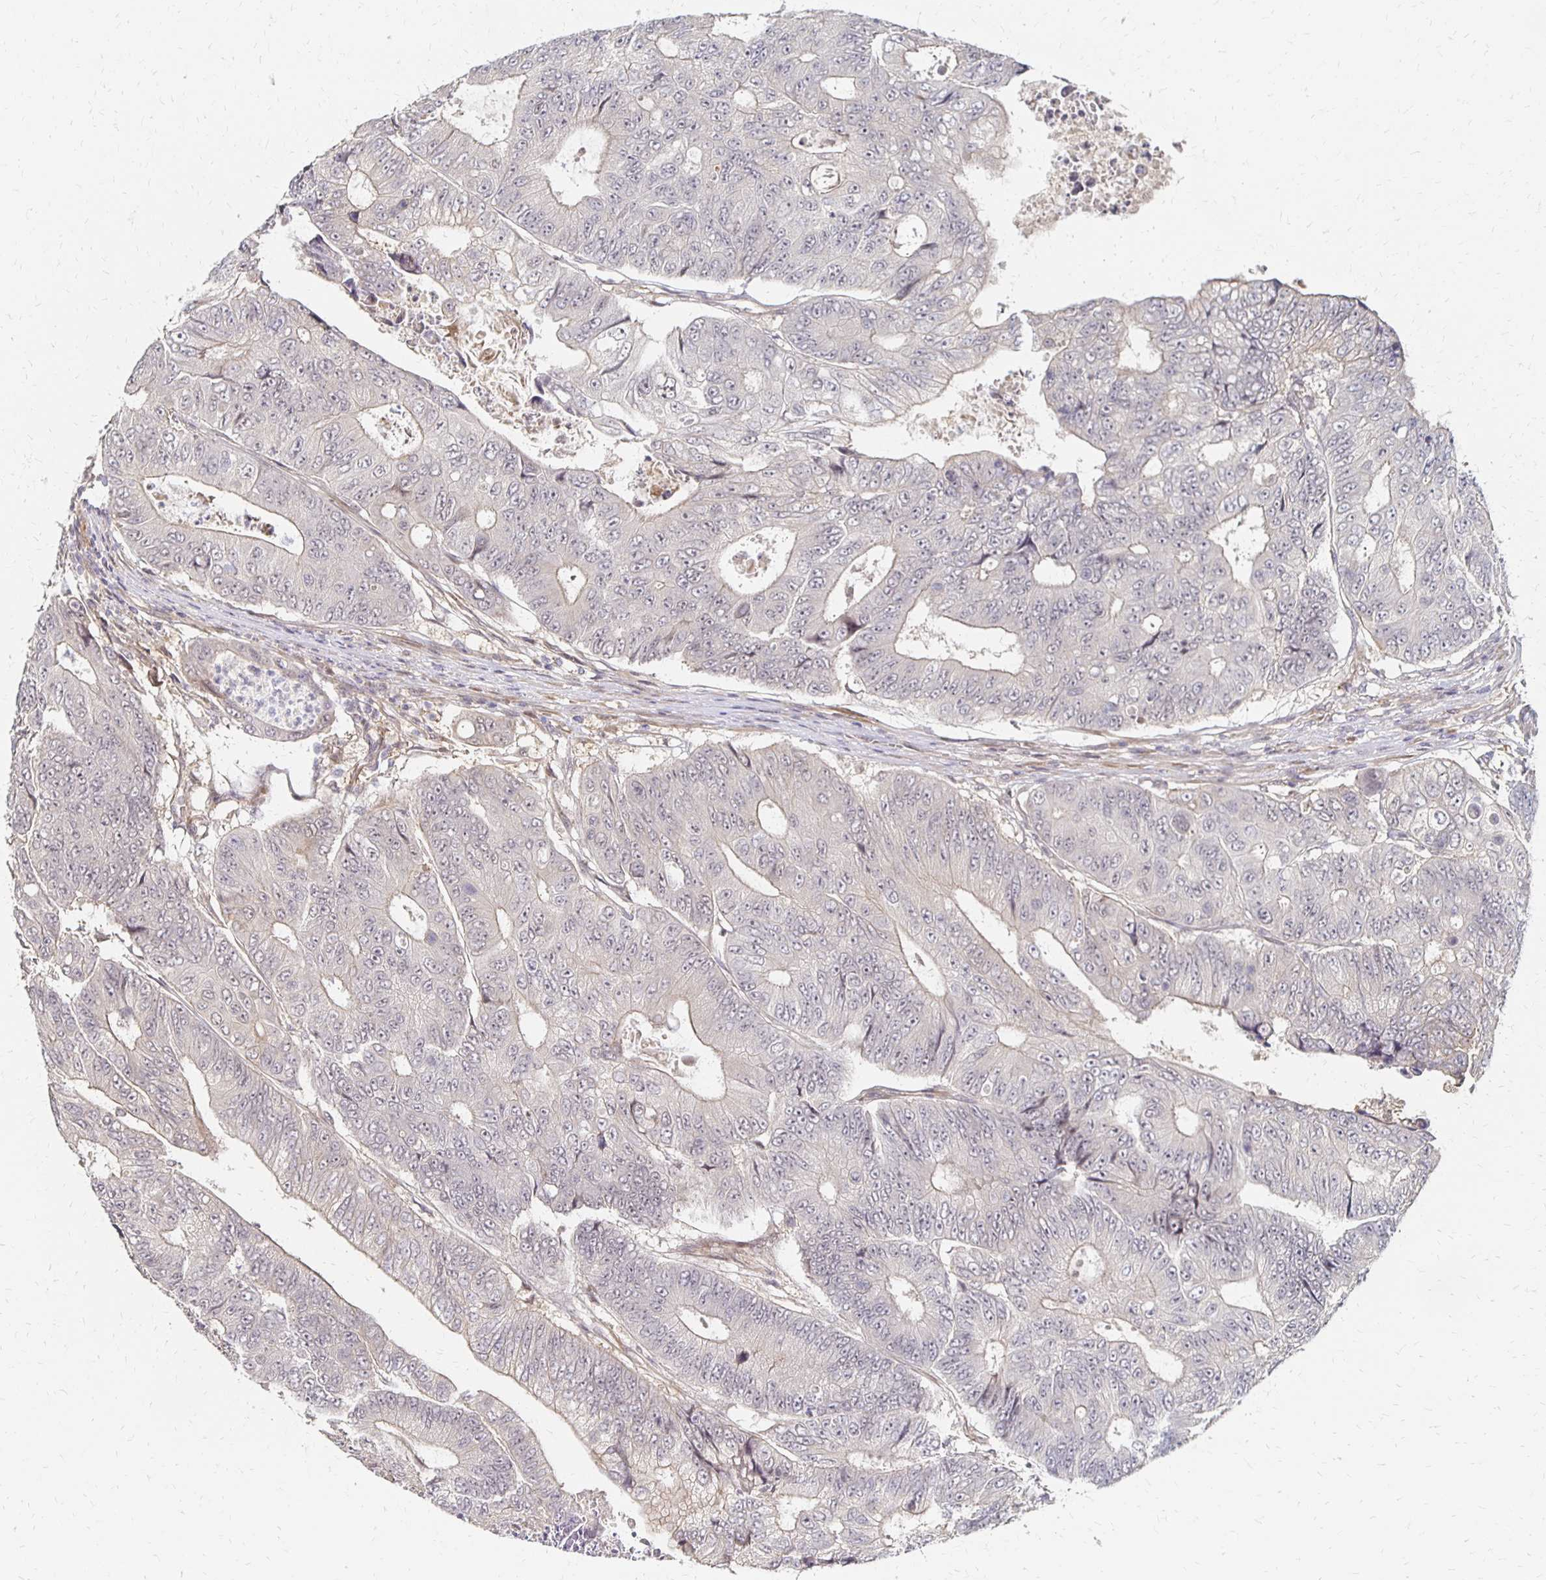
{"staining": {"intensity": "weak", "quantity": "<25%", "location": "cytoplasmic/membranous"}, "tissue": "colorectal cancer", "cell_type": "Tumor cells", "image_type": "cancer", "snomed": [{"axis": "morphology", "description": "Adenocarcinoma, NOS"}, {"axis": "topography", "description": "Colon"}], "caption": "The IHC micrograph has no significant staining in tumor cells of colorectal cancer (adenocarcinoma) tissue.", "gene": "PRKCB", "patient": {"sex": "female", "age": 48}}